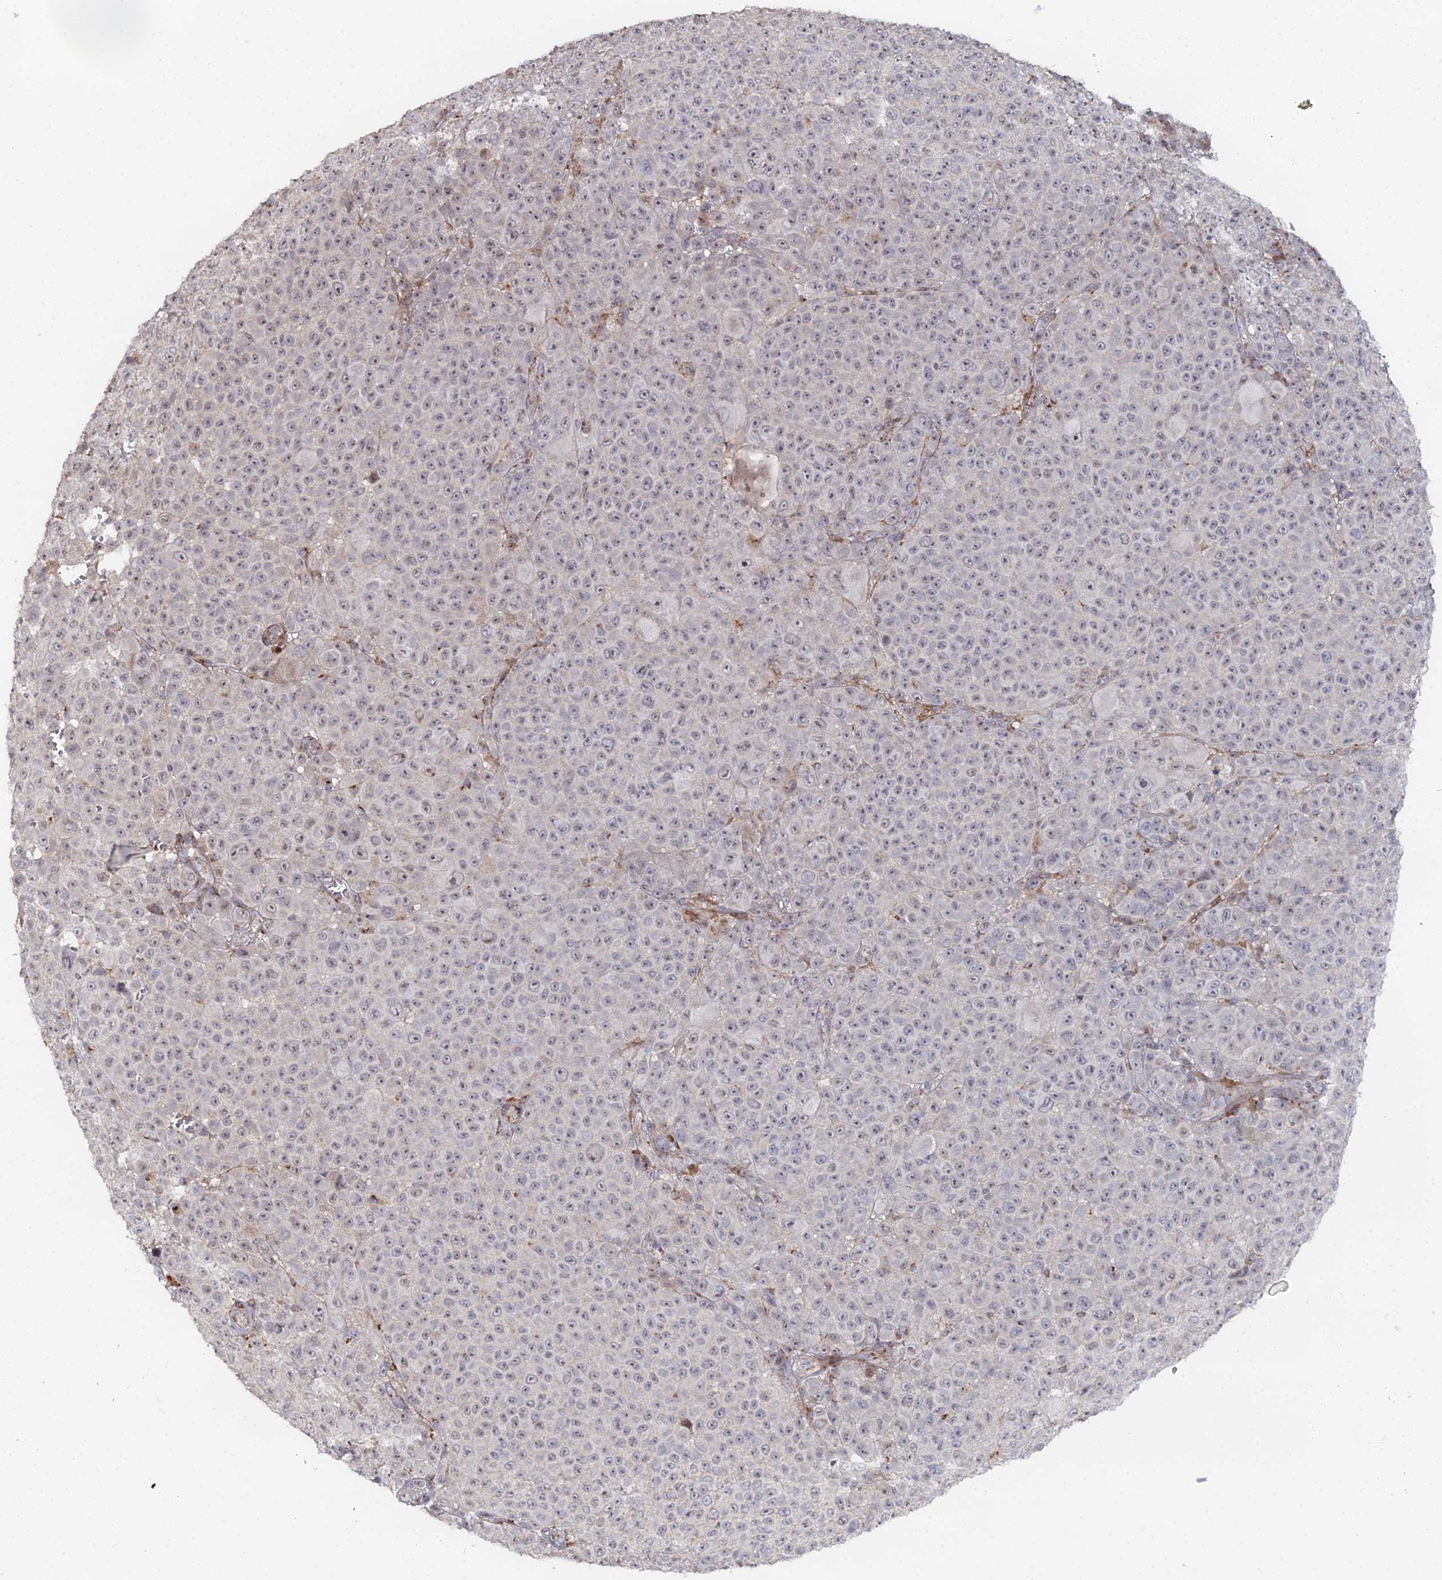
{"staining": {"intensity": "negative", "quantity": "none", "location": "none"}, "tissue": "melanoma", "cell_type": "Tumor cells", "image_type": "cancer", "snomed": [{"axis": "morphology", "description": "Malignant melanoma, NOS"}, {"axis": "topography", "description": "Skin"}], "caption": "IHC of human melanoma exhibits no expression in tumor cells. (Brightfield microscopy of DAB (3,3'-diaminobenzidine) immunohistochemistry at high magnification).", "gene": "SGMS1", "patient": {"sex": "female", "age": 94}}